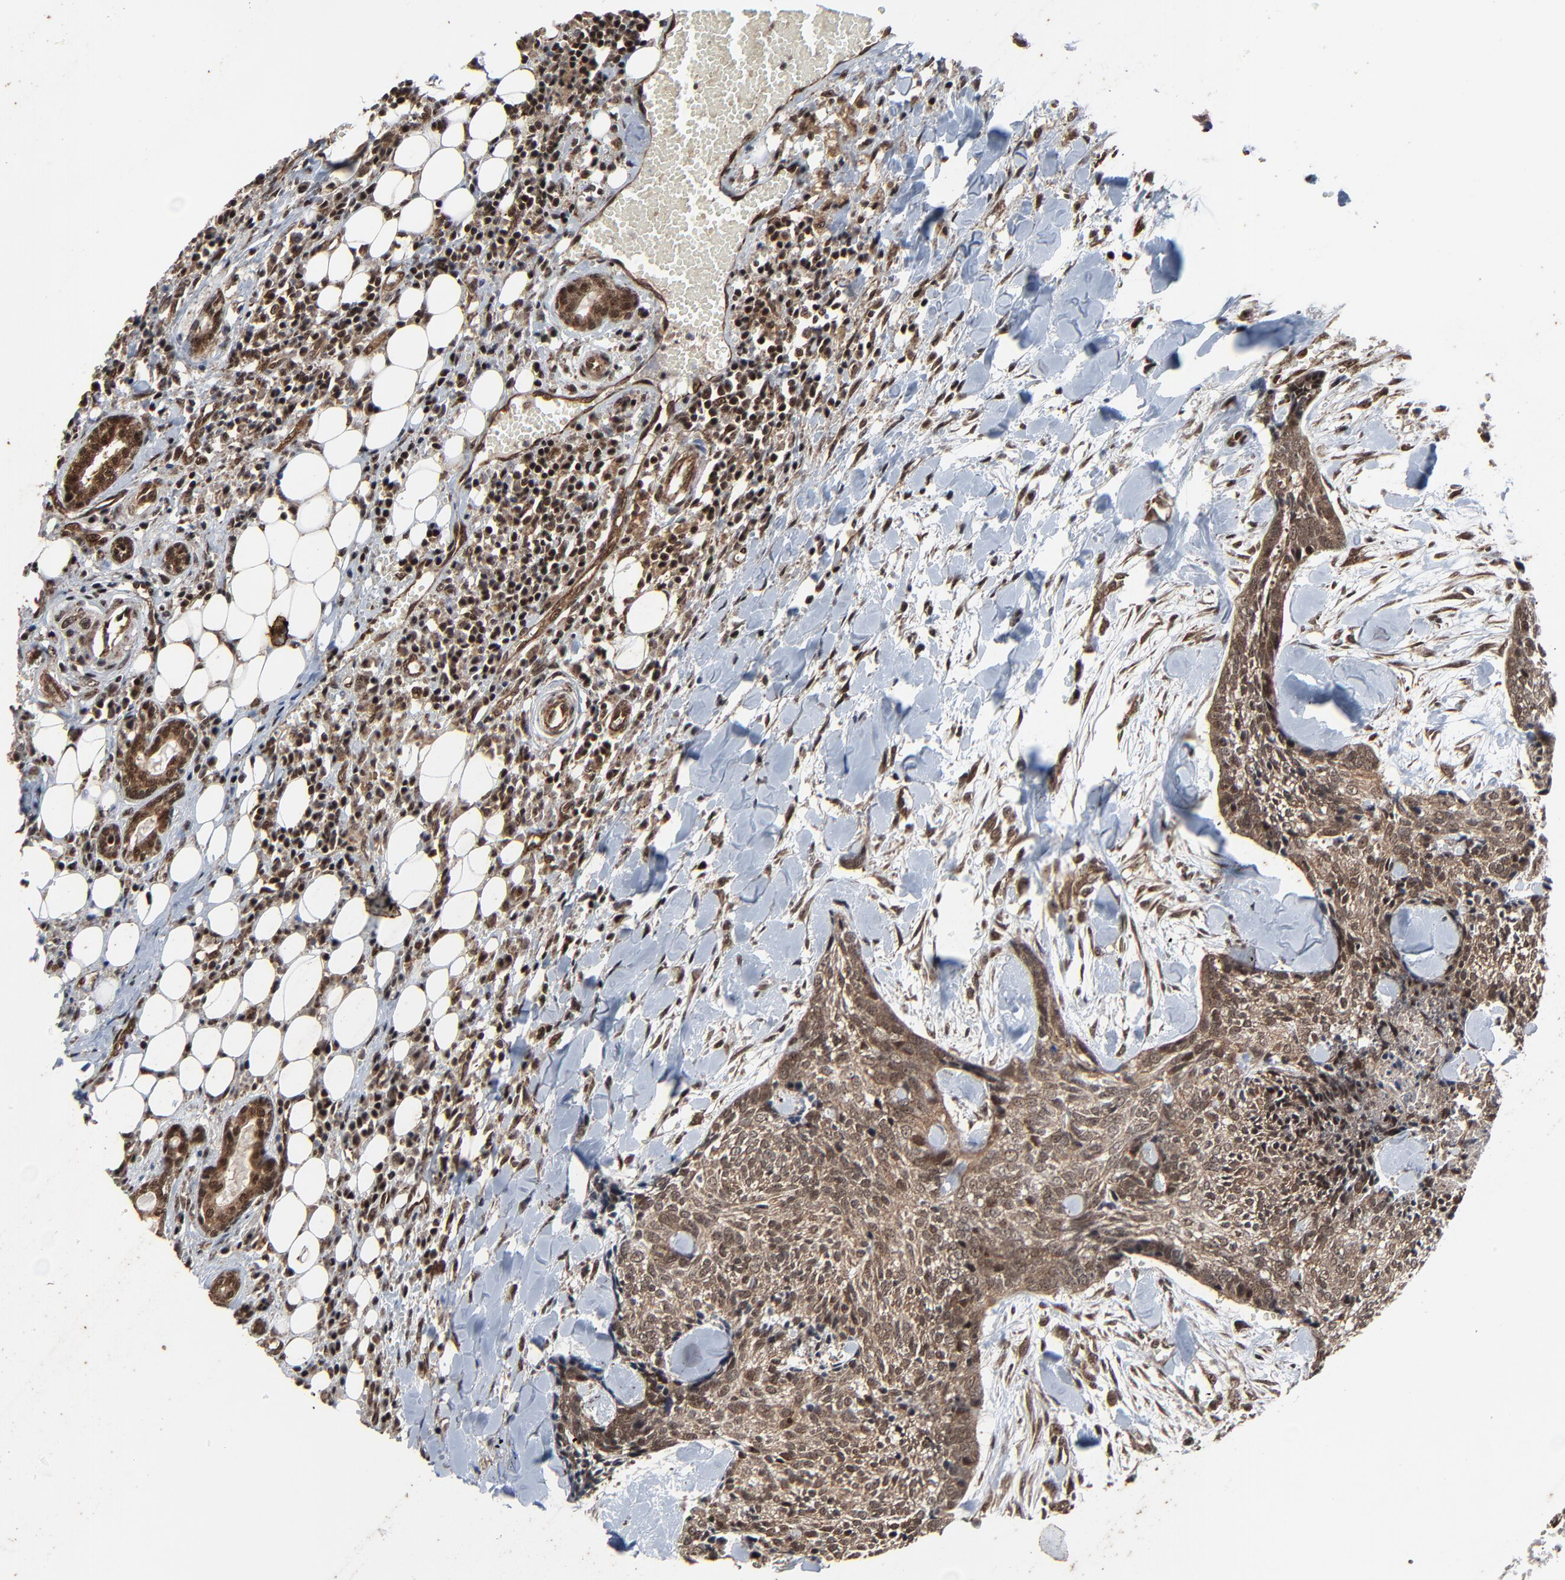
{"staining": {"intensity": "moderate", "quantity": ">75%", "location": "cytoplasmic/membranous"}, "tissue": "head and neck cancer", "cell_type": "Tumor cells", "image_type": "cancer", "snomed": [{"axis": "morphology", "description": "Squamous cell carcinoma, NOS"}, {"axis": "topography", "description": "Salivary gland"}, {"axis": "topography", "description": "Head-Neck"}], "caption": "Protein expression analysis of head and neck cancer (squamous cell carcinoma) displays moderate cytoplasmic/membranous positivity in approximately >75% of tumor cells. (brown staining indicates protein expression, while blue staining denotes nuclei).", "gene": "RHOJ", "patient": {"sex": "male", "age": 70}}